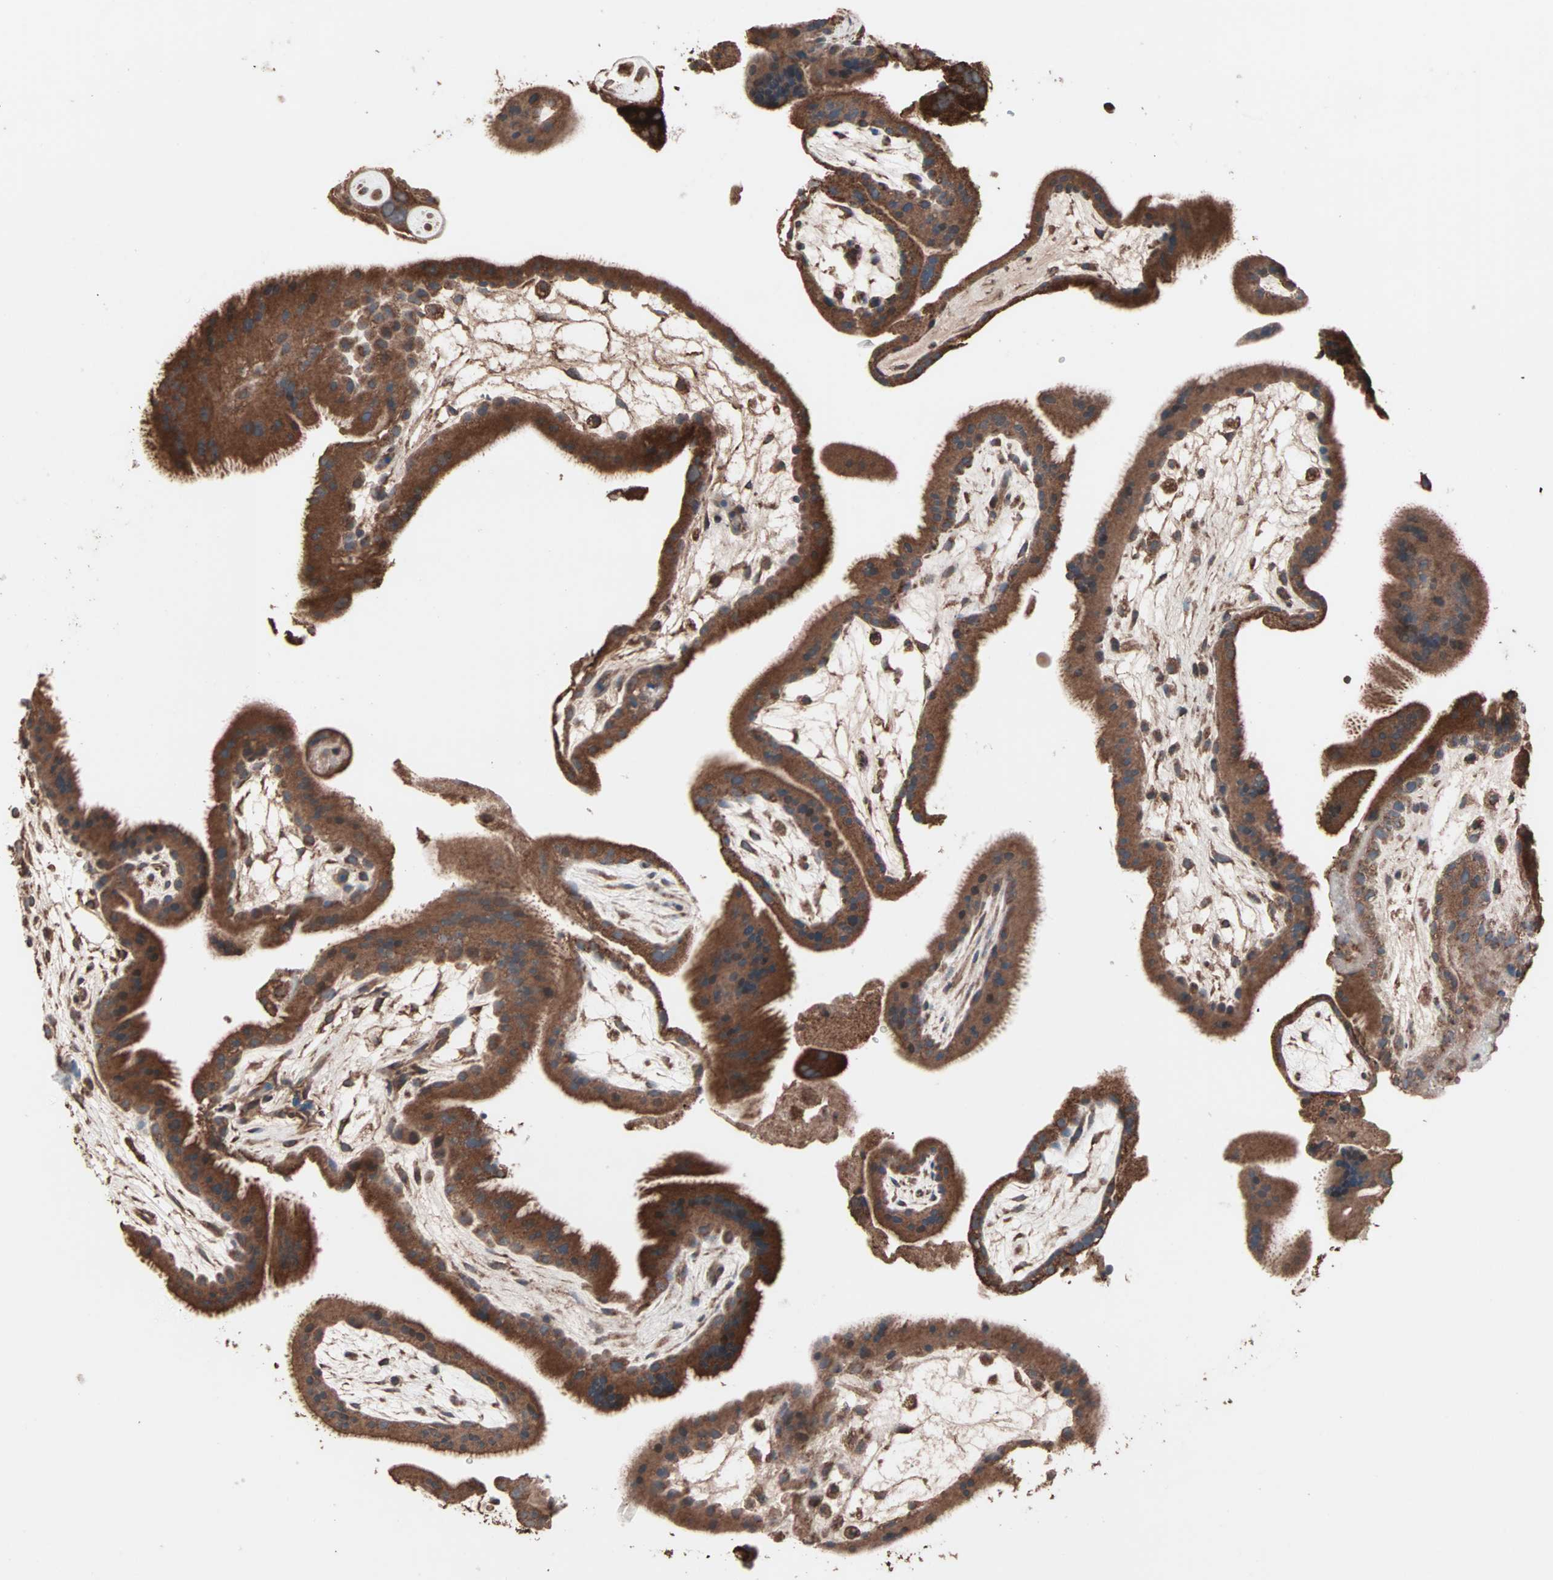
{"staining": {"intensity": "strong", "quantity": ">75%", "location": "cytoplasmic/membranous"}, "tissue": "placenta", "cell_type": "Decidual cells", "image_type": "normal", "snomed": [{"axis": "morphology", "description": "Normal tissue, NOS"}, {"axis": "topography", "description": "Placenta"}], "caption": "IHC micrograph of normal placenta stained for a protein (brown), which displays high levels of strong cytoplasmic/membranous expression in approximately >75% of decidual cells.", "gene": "MRPL2", "patient": {"sex": "female", "age": 19}}